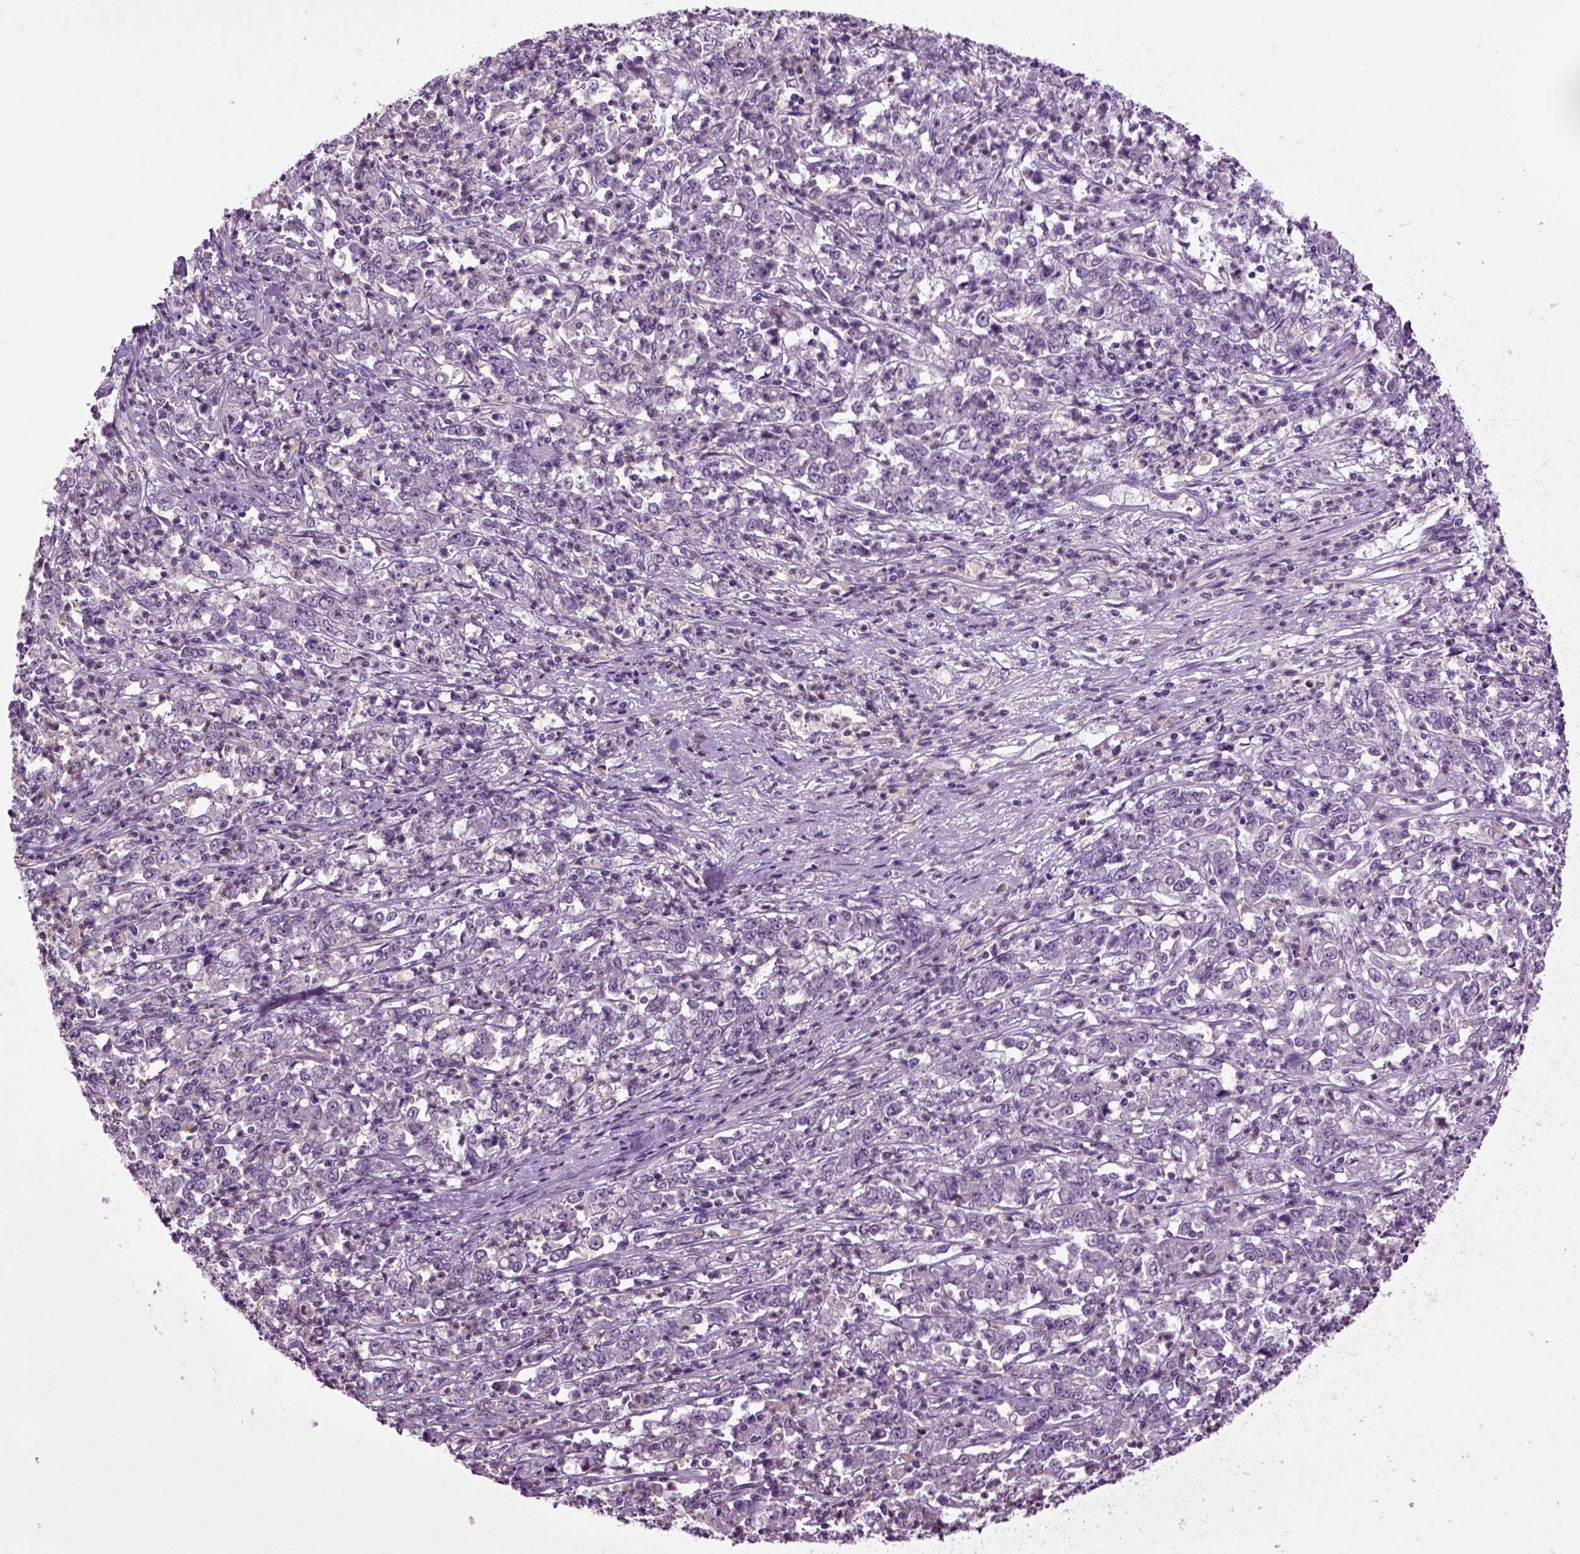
{"staining": {"intensity": "negative", "quantity": "none", "location": "none"}, "tissue": "stomach cancer", "cell_type": "Tumor cells", "image_type": "cancer", "snomed": [{"axis": "morphology", "description": "Adenocarcinoma, NOS"}, {"axis": "topography", "description": "Stomach, lower"}], "caption": "High magnification brightfield microscopy of adenocarcinoma (stomach) stained with DAB (brown) and counterstained with hematoxylin (blue): tumor cells show no significant expression.", "gene": "FGF11", "patient": {"sex": "female", "age": 71}}